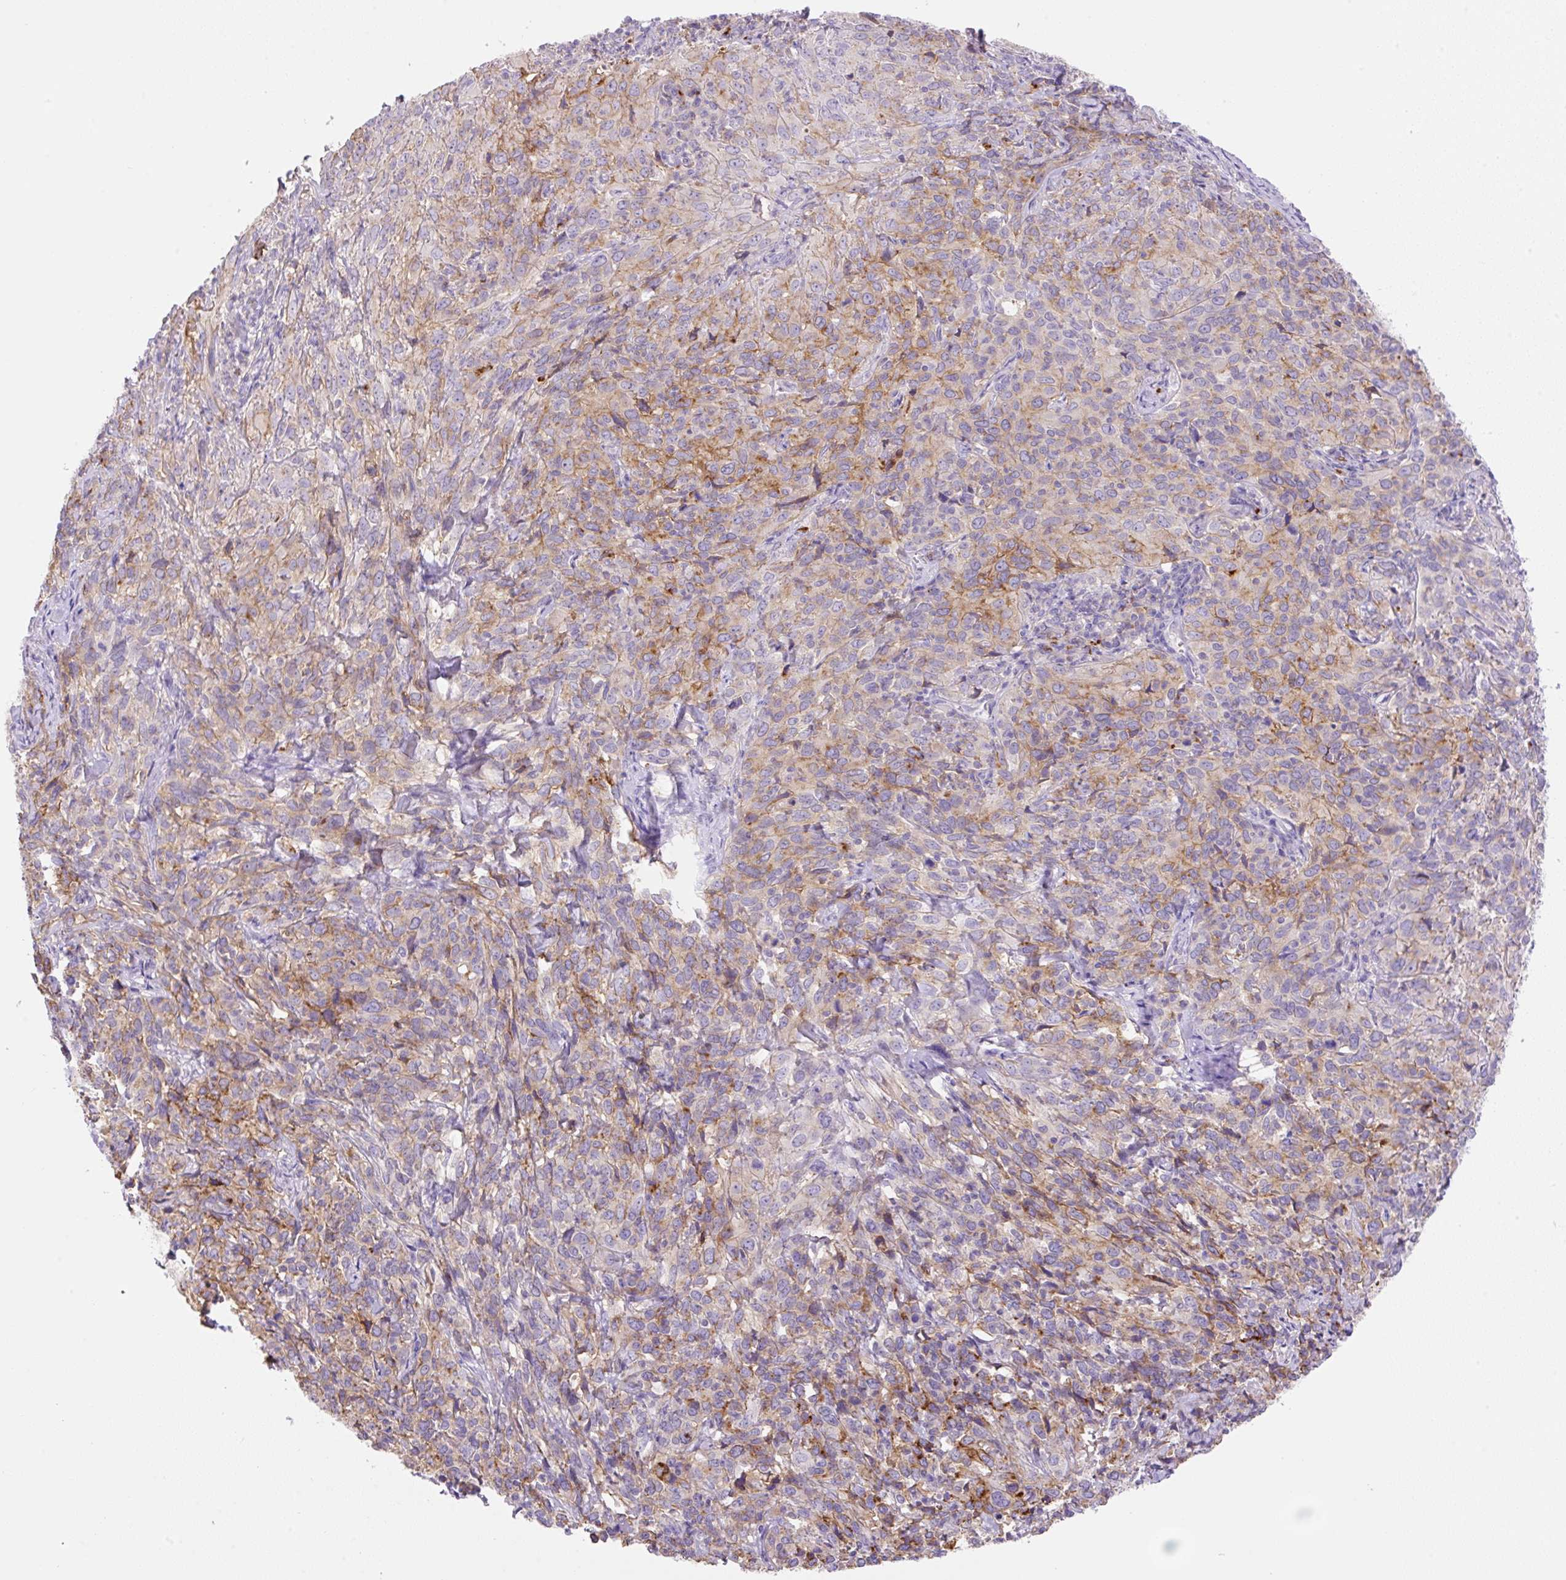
{"staining": {"intensity": "moderate", "quantity": "<25%", "location": "cytoplasmic/membranous"}, "tissue": "cervical cancer", "cell_type": "Tumor cells", "image_type": "cancer", "snomed": [{"axis": "morphology", "description": "Squamous cell carcinoma, NOS"}, {"axis": "topography", "description": "Cervix"}], "caption": "The histopathology image reveals a brown stain indicating the presence of a protein in the cytoplasmic/membranous of tumor cells in squamous cell carcinoma (cervical).", "gene": "TDRD15", "patient": {"sex": "female", "age": 51}}